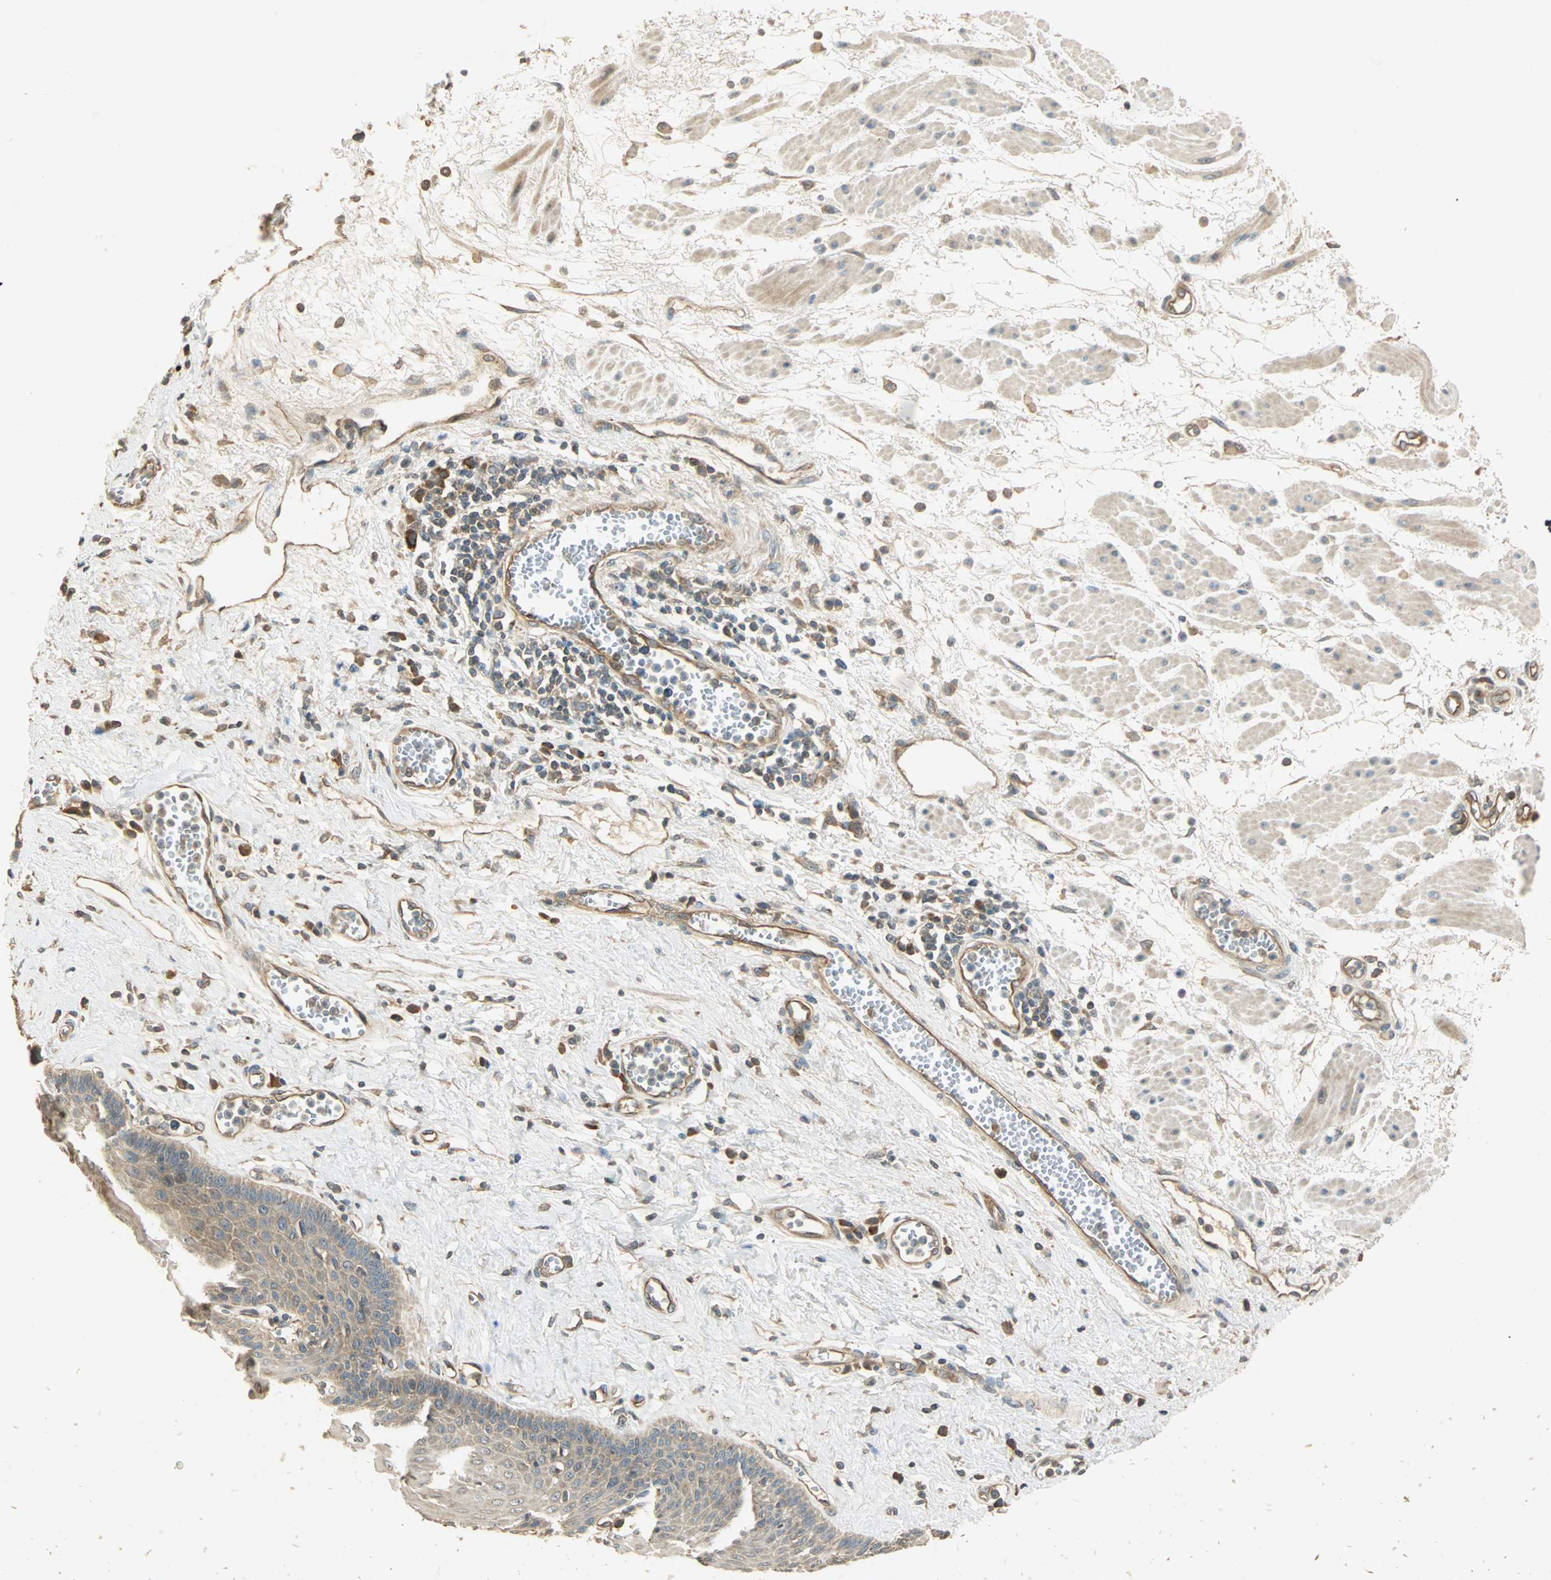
{"staining": {"intensity": "weak", "quantity": "25%-75%", "location": "cytoplasmic/membranous"}, "tissue": "esophagus", "cell_type": "Squamous epithelial cells", "image_type": "normal", "snomed": [{"axis": "morphology", "description": "Normal tissue, NOS"}, {"axis": "morphology", "description": "Squamous cell carcinoma, NOS"}, {"axis": "topography", "description": "Esophagus"}], "caption": "Immunohistochemistry (IHC) of unremarkable human esophagus shows low levels of weak cytoplasmic/membranous positivity in approximately 25%-75% of squamous epithelial cells.", "gene": "GALK1", "patient": {"sex": "male", "age": 65}}